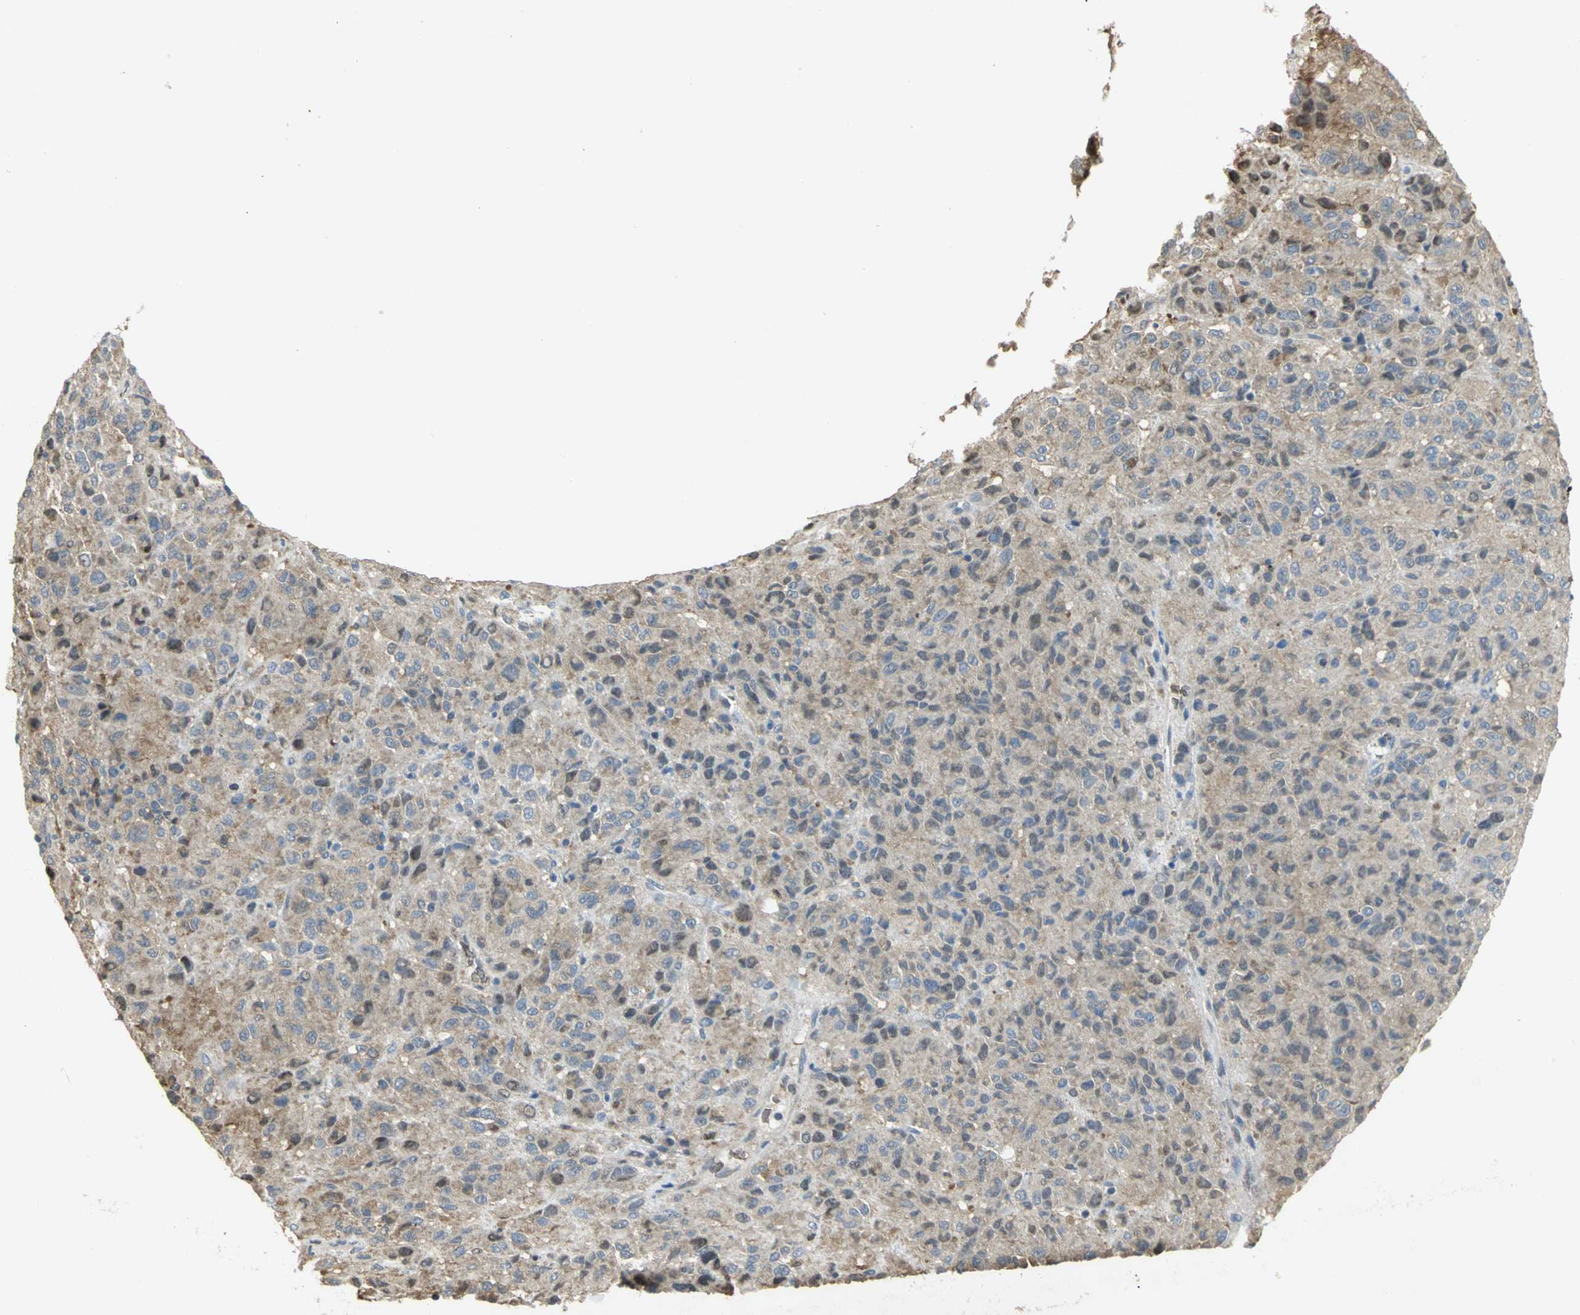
{"staining": {"intensity": "negative", "quantity": "none", "location": "none"}, "tissue": "melanoma", "cell_type": "Tumor cells", "image_type": "cancer", "snomed": [{"axis": "morphology", "description": "Malignant melanoma, Metastatic site"}, {"axis": "topography", "description": "Lung"}], "caption": "Image shows no protein positivity in tumor cells of malignant melanoma (metastatic site) tissue.", "gene": "ANK1", "patient": {"sex": "male", "age": 64}}